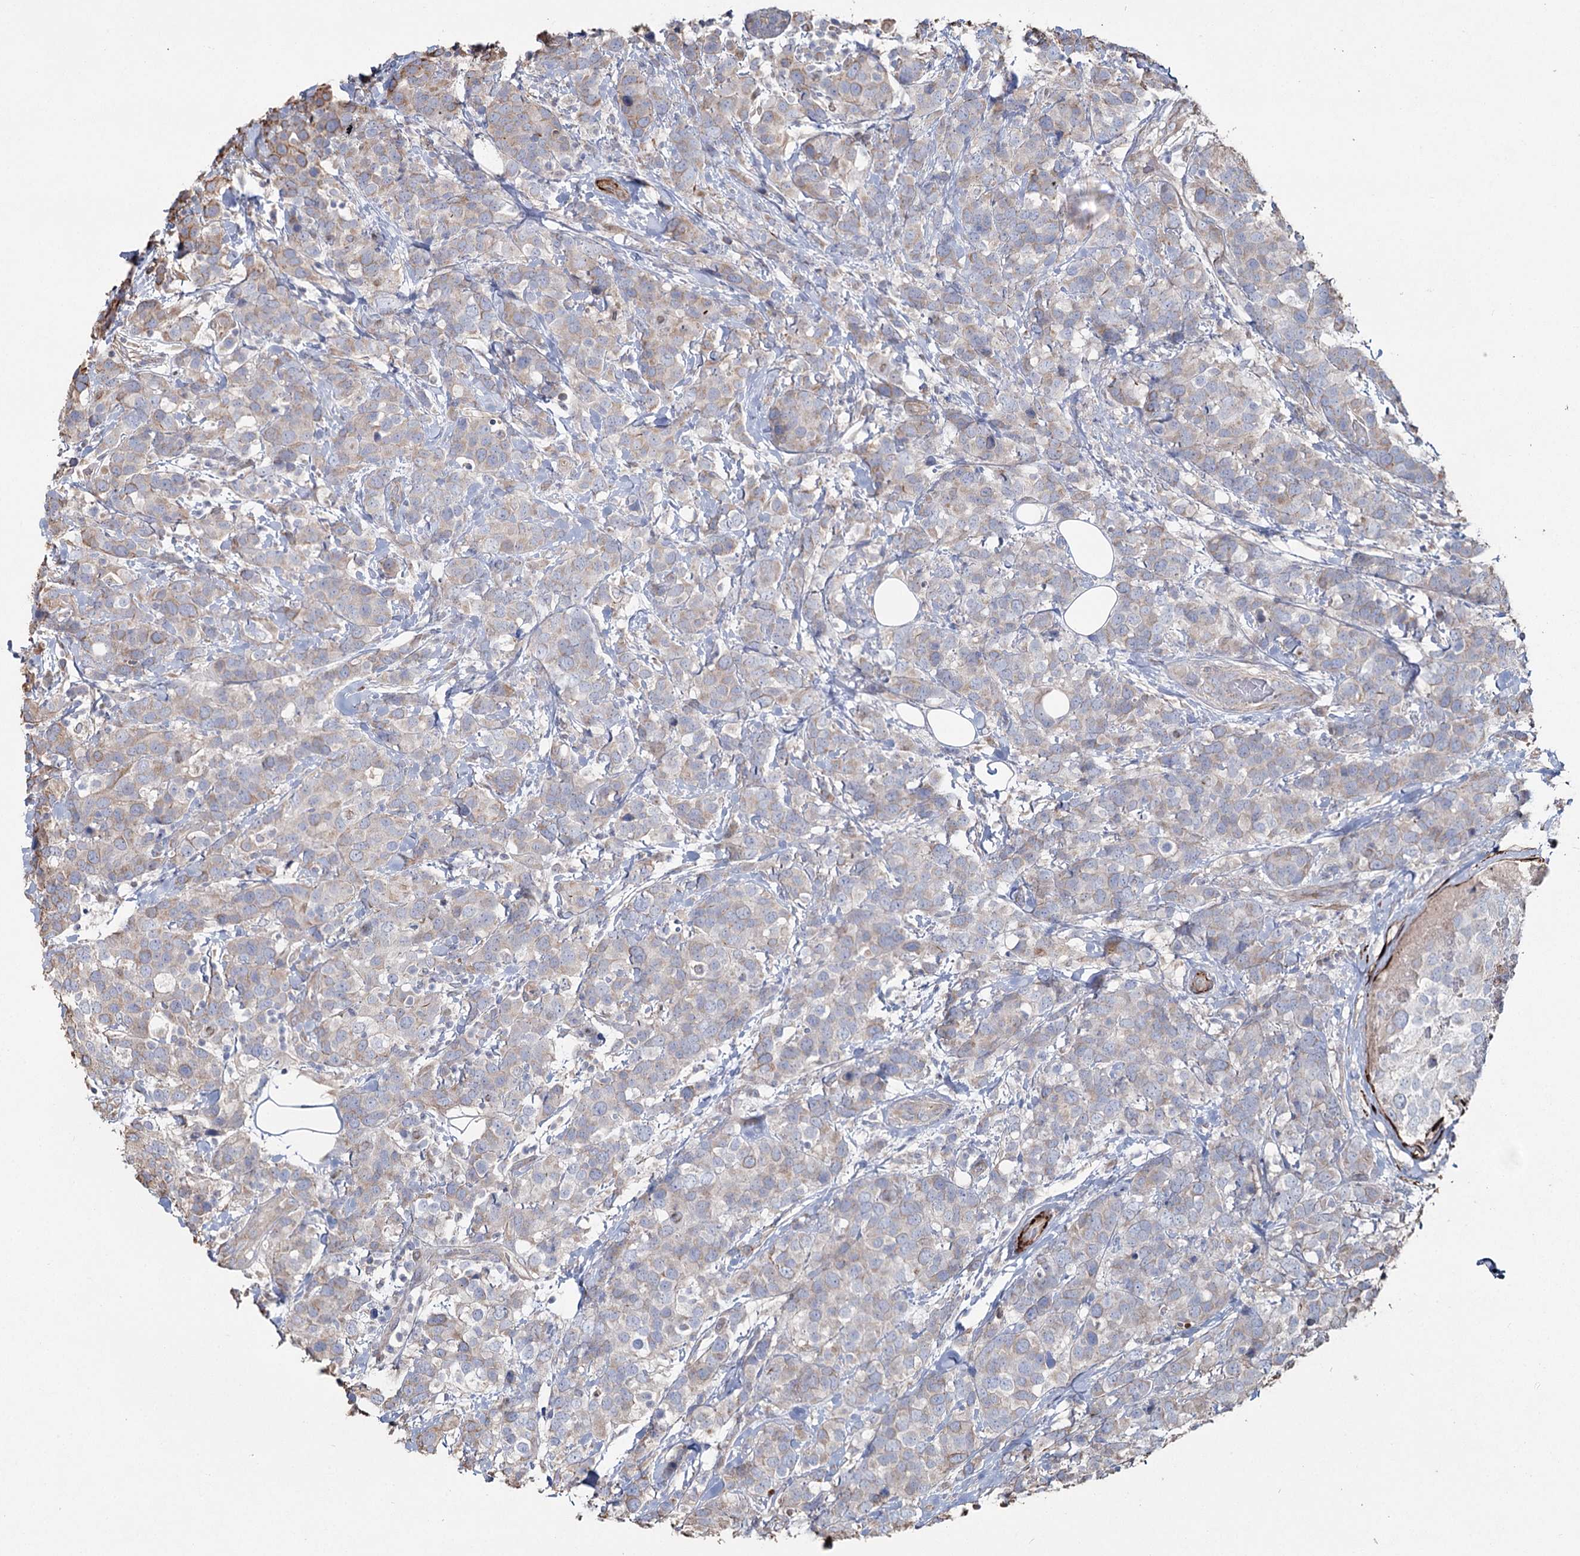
{"staining": {"intensity": "weak", "quantity": "<25%", "location": "cytoplasmic/membranous"}, "tissue": "breast cancer", "cell_type": "Tumor cells", "image_type": "cancer", "snomed": [{"axis": "morphology", "description": "Lobular carcinoma"}, {"axis": "topography", "description": "Breast"}], "caption": "Protein analysis of lobular carcinoma (breast) exhibits no significant positivity in tumor cells.", "gene": "SUMF1", "patient": {"sex": "female", "age": 59}}